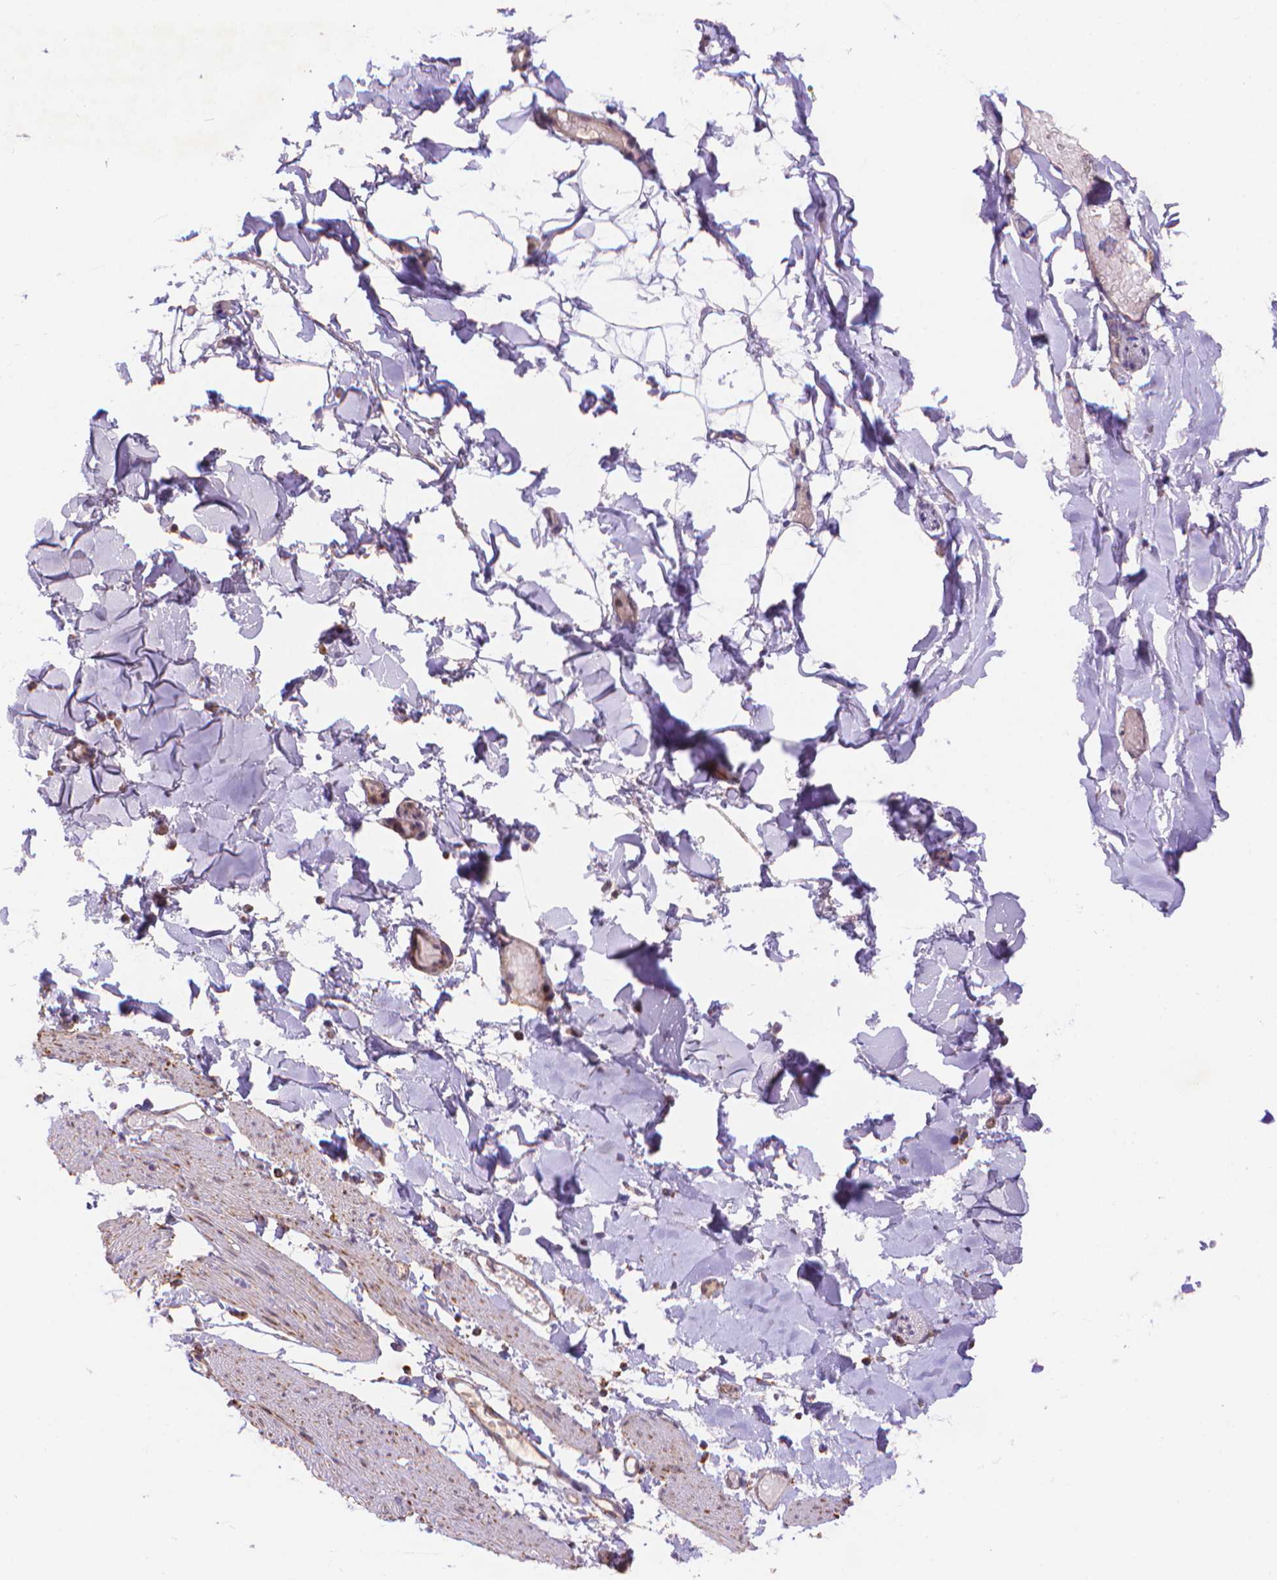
{"staining": {"intensity": "negative", "quantity": "none", "location": "none"}, "tissue": "adipose tissue", "cell_type": "Adipocytes", "image_type": "normal", "snomed": [{"axis": "morphology", "description": "Normal tissue, NOS"}, {"axis": "topography", "description": "Gallbladder"}, {"axis": "topography", "description": "Peripheral nerve tissue"}], "caption": "Immunohistochemistry (IHC) photomicrograph of benign adipose tissue: human adipose tissue stained with DAB (3,3'-diaminobenzidine) displays no significant protein positivity in adipocytes. The staining is performed using DAB (3,3'-diaminobenzidine) brown chromogen with nuclei counter-stained in using hematoxylin.", "gene": "CYYR1", "patient": {"sex": "female", "age": 45}}